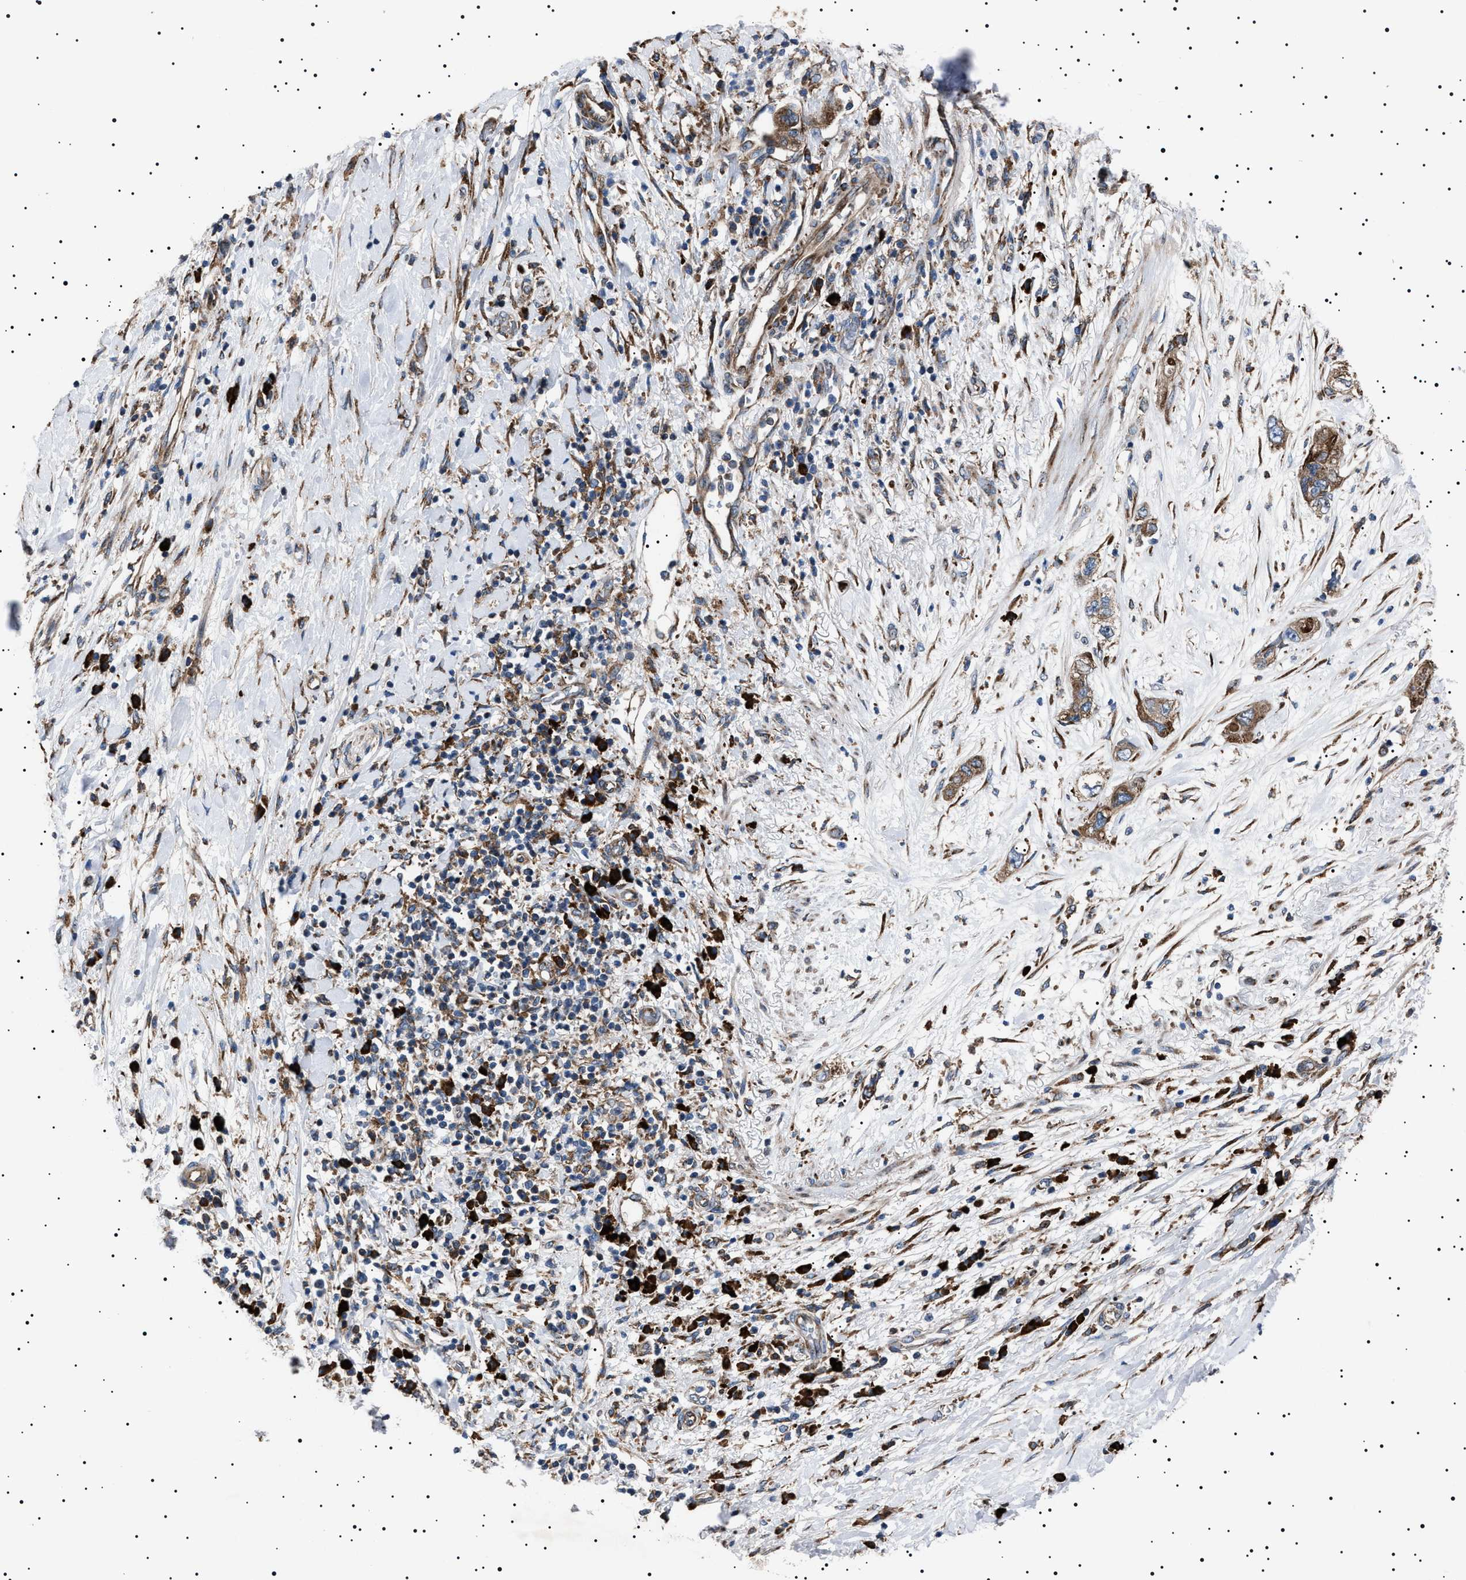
{"staining": {"intensity": "moderate", "quantity": ">75%", "location": "cytoplasmic/membranous"}, "tissue": "pancreatic cancer", "cell_type": "Tumor cells", "image_type": "cancer", "snomed": [{"axis": "morphology", "description": "Adenocarcinoma, NOS"}, {"axis": "topography", "description": "Pancreas"}], "caption": "Human adenocarcinoma (pancreatic) stained for a protein (brown) exhibits moderate cytoplasmic/membranous positive expression in approximately >75% of tumor cells.", "gene": "TOP1MT", "patient": {"sex": "female", "age": 73}}